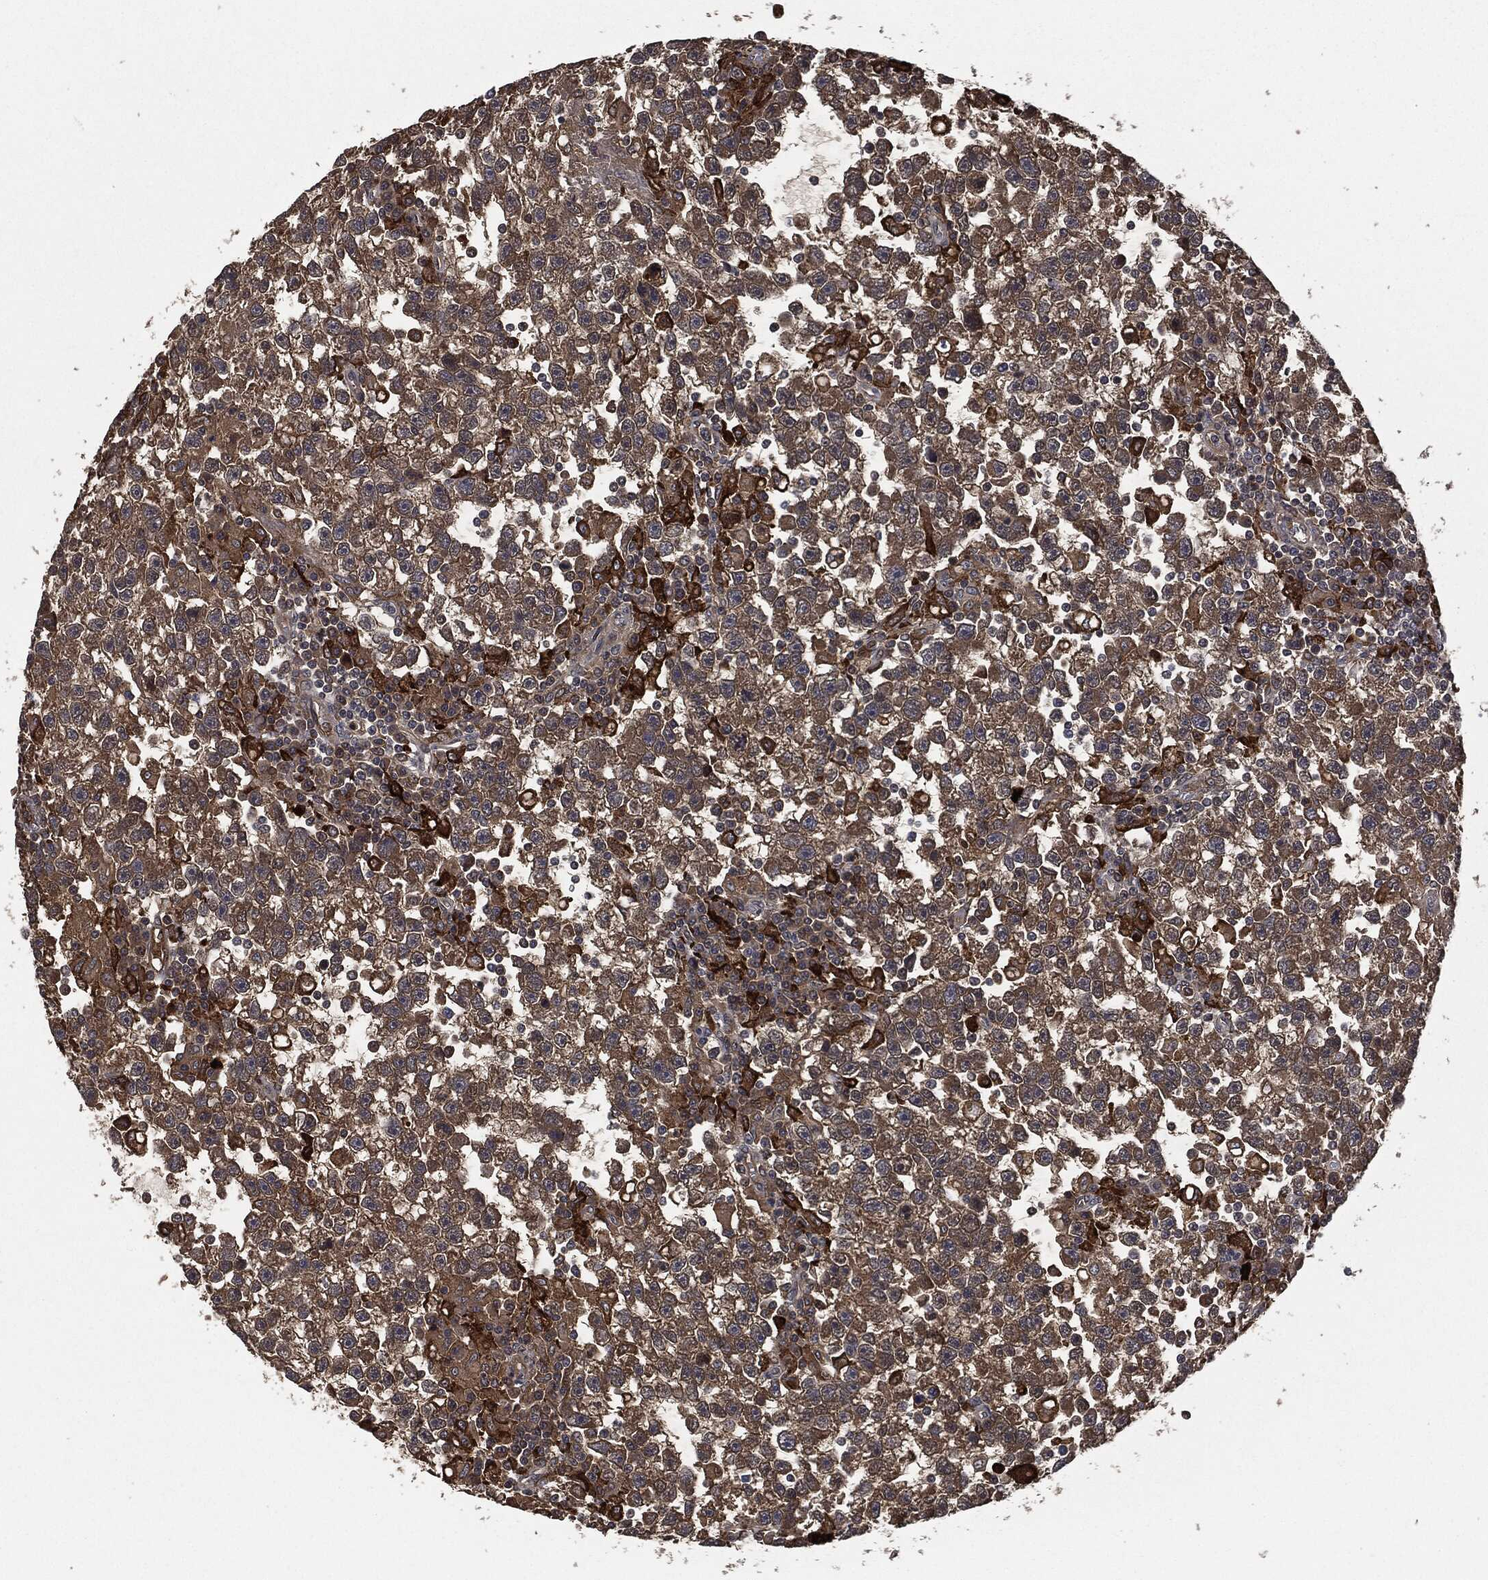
{"staining": {"intensity": "moderate", "quantity": ">75%", "location": "cytoplasmic/membranous"}, "tissue": "testis cancer", "cell_type": "Tumor cells", "image_type": "cancer", "snomed": [{"axis": "morphology", "description": "Seminoma, NOS"}, {"axis": "topography", "description": "Testis"}], "caption": "Tumor cells display medium levels of moderate cytoplasmic/membranous staining in approximately >75% of cells in seminoma (testis). (brown staining indicates protein expression, while blue staining denotes nuclei).", "gene": "CRABP2", "patient": {"sex": "male", "age": 47}}